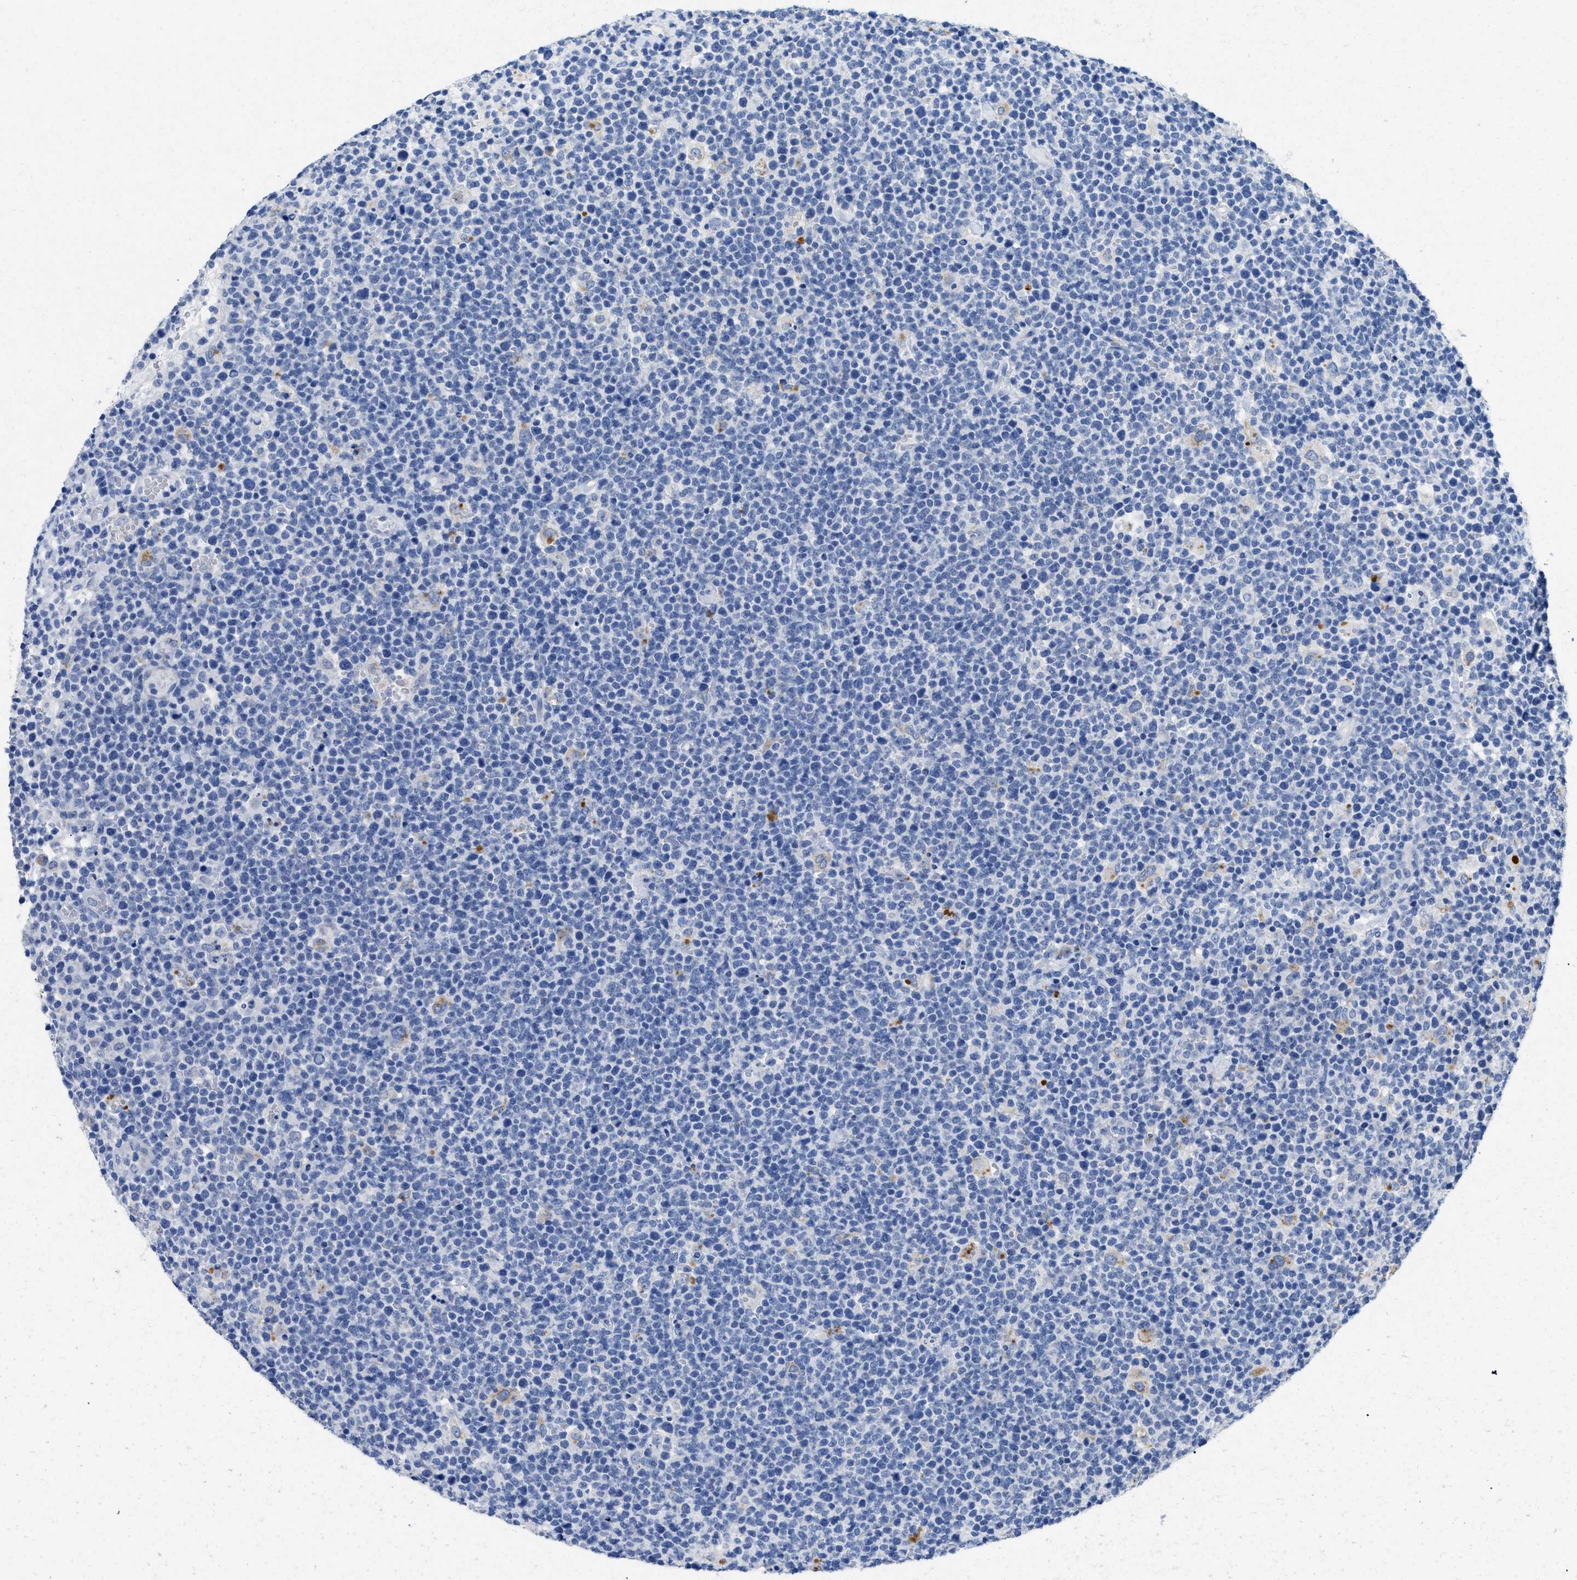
{"staining": {"intensity": "negative", "quantity": "none", "location": "none"}, "tissue": "lymphoma", "cell_type": "Tumor cells", "image_type": "cancer", "snomed": [{"axis": "morphology", "description": "Malignant lymphoma, non-Hodgkin's type, High grade"}, {"axis": "topography", "description": "Lymph node"}], "caption": "There is no significant positivity in tumor cells of malignant lymphoma, non-Hodgkin's type (high-grade).", "gene": "APOBEC2", "patient": {"sex": "male", "age": 61}}